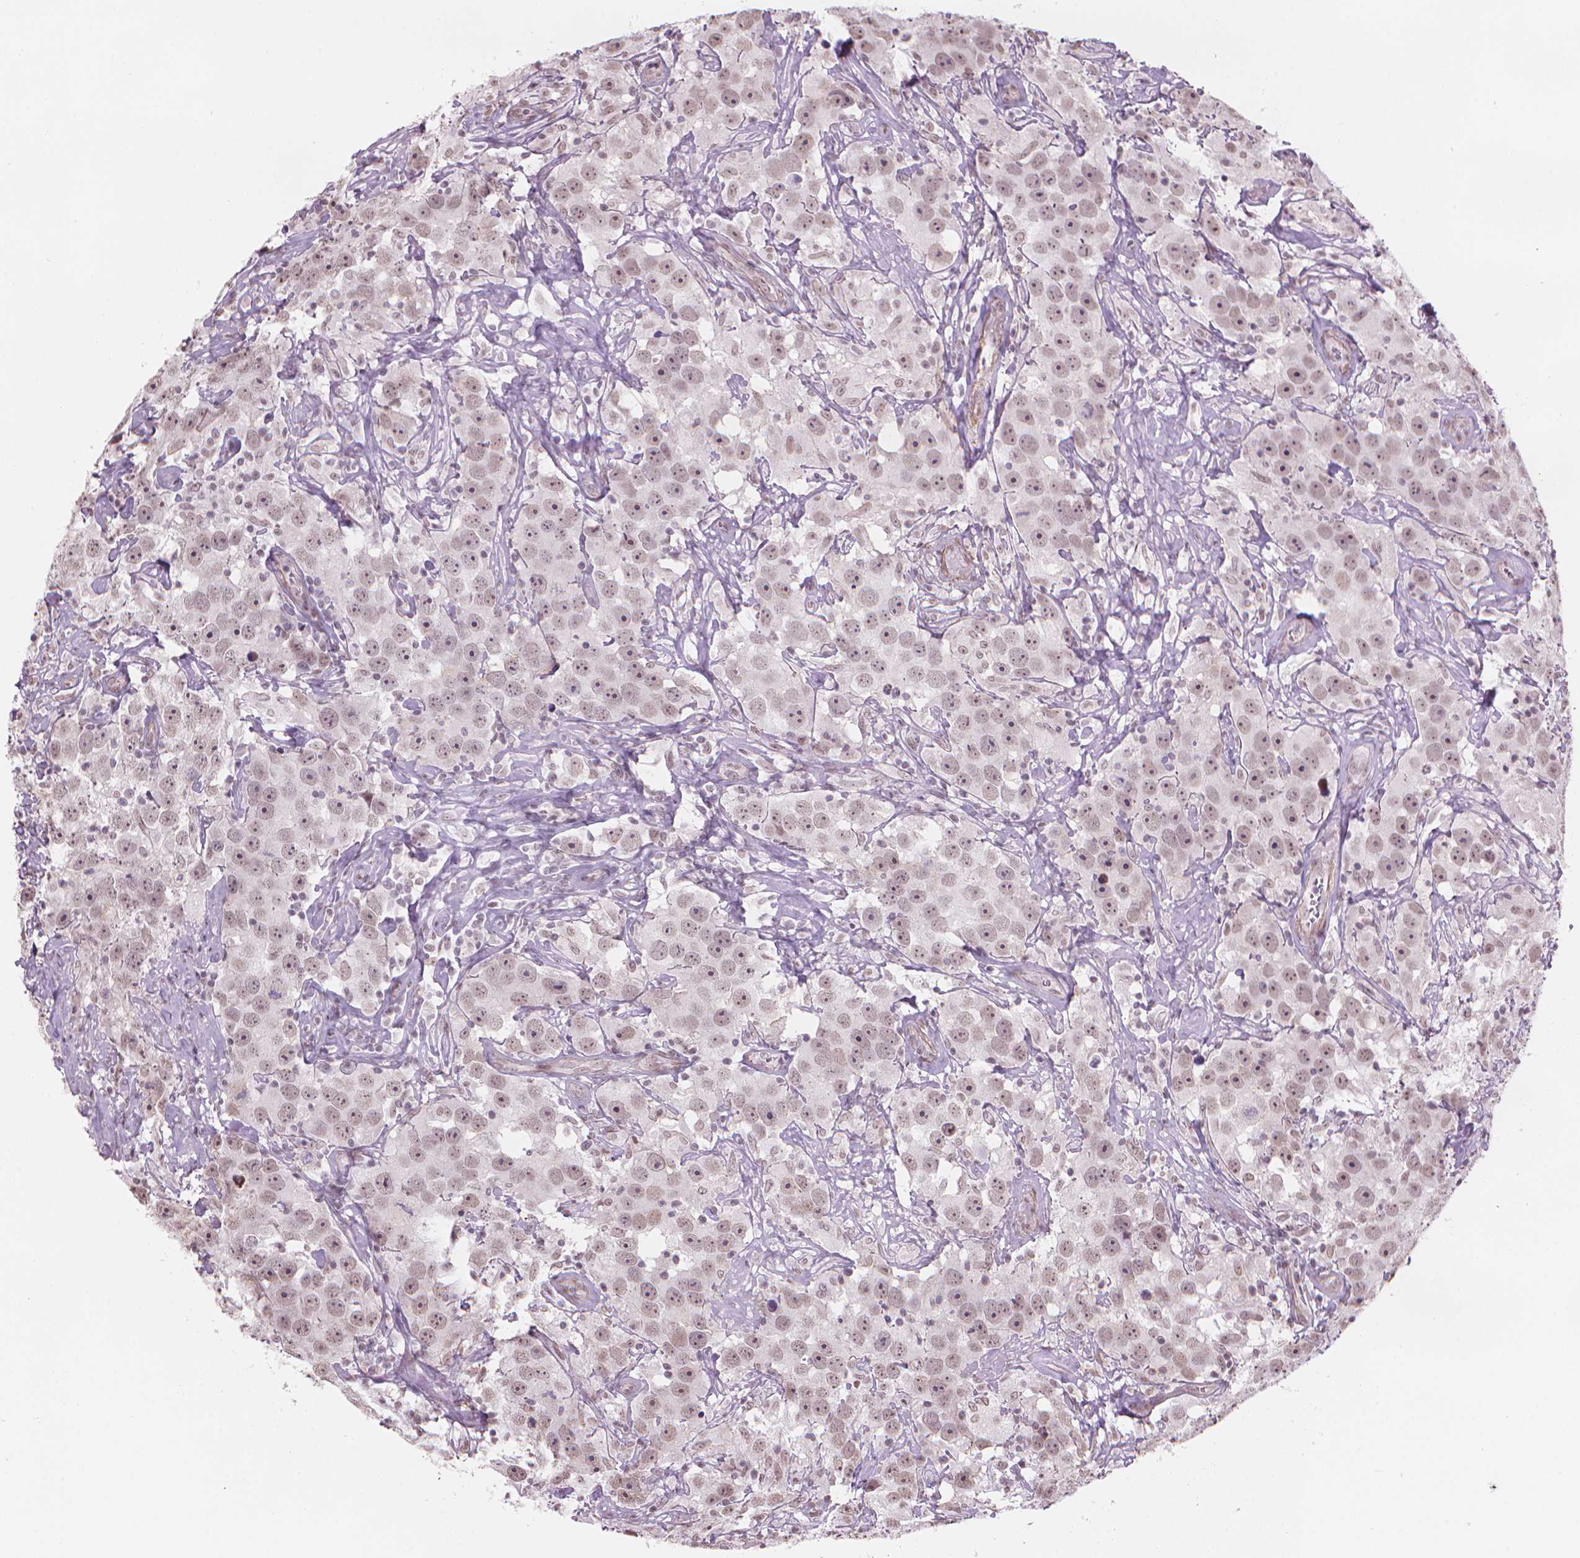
{"staining": {"intensity": "weak", "quantity": "25%-75%", "location": "nuclear"}, "tissue": "testis cancer", "cell_type": "Tumor cells", "image_type": "cancer", "snomed": [{"axis": "morphology", "description": "Seminoma, NOS"}, {"axis": "topography", "description": "Testis"}], "caption": "Immunohistochemical staining of human testis cancer demonstrates weak nuclear protein positivity in about 25%-75% of tumor cells.", "gene": "HOXD4", "patient": {"sex": "male", "age": 49}}